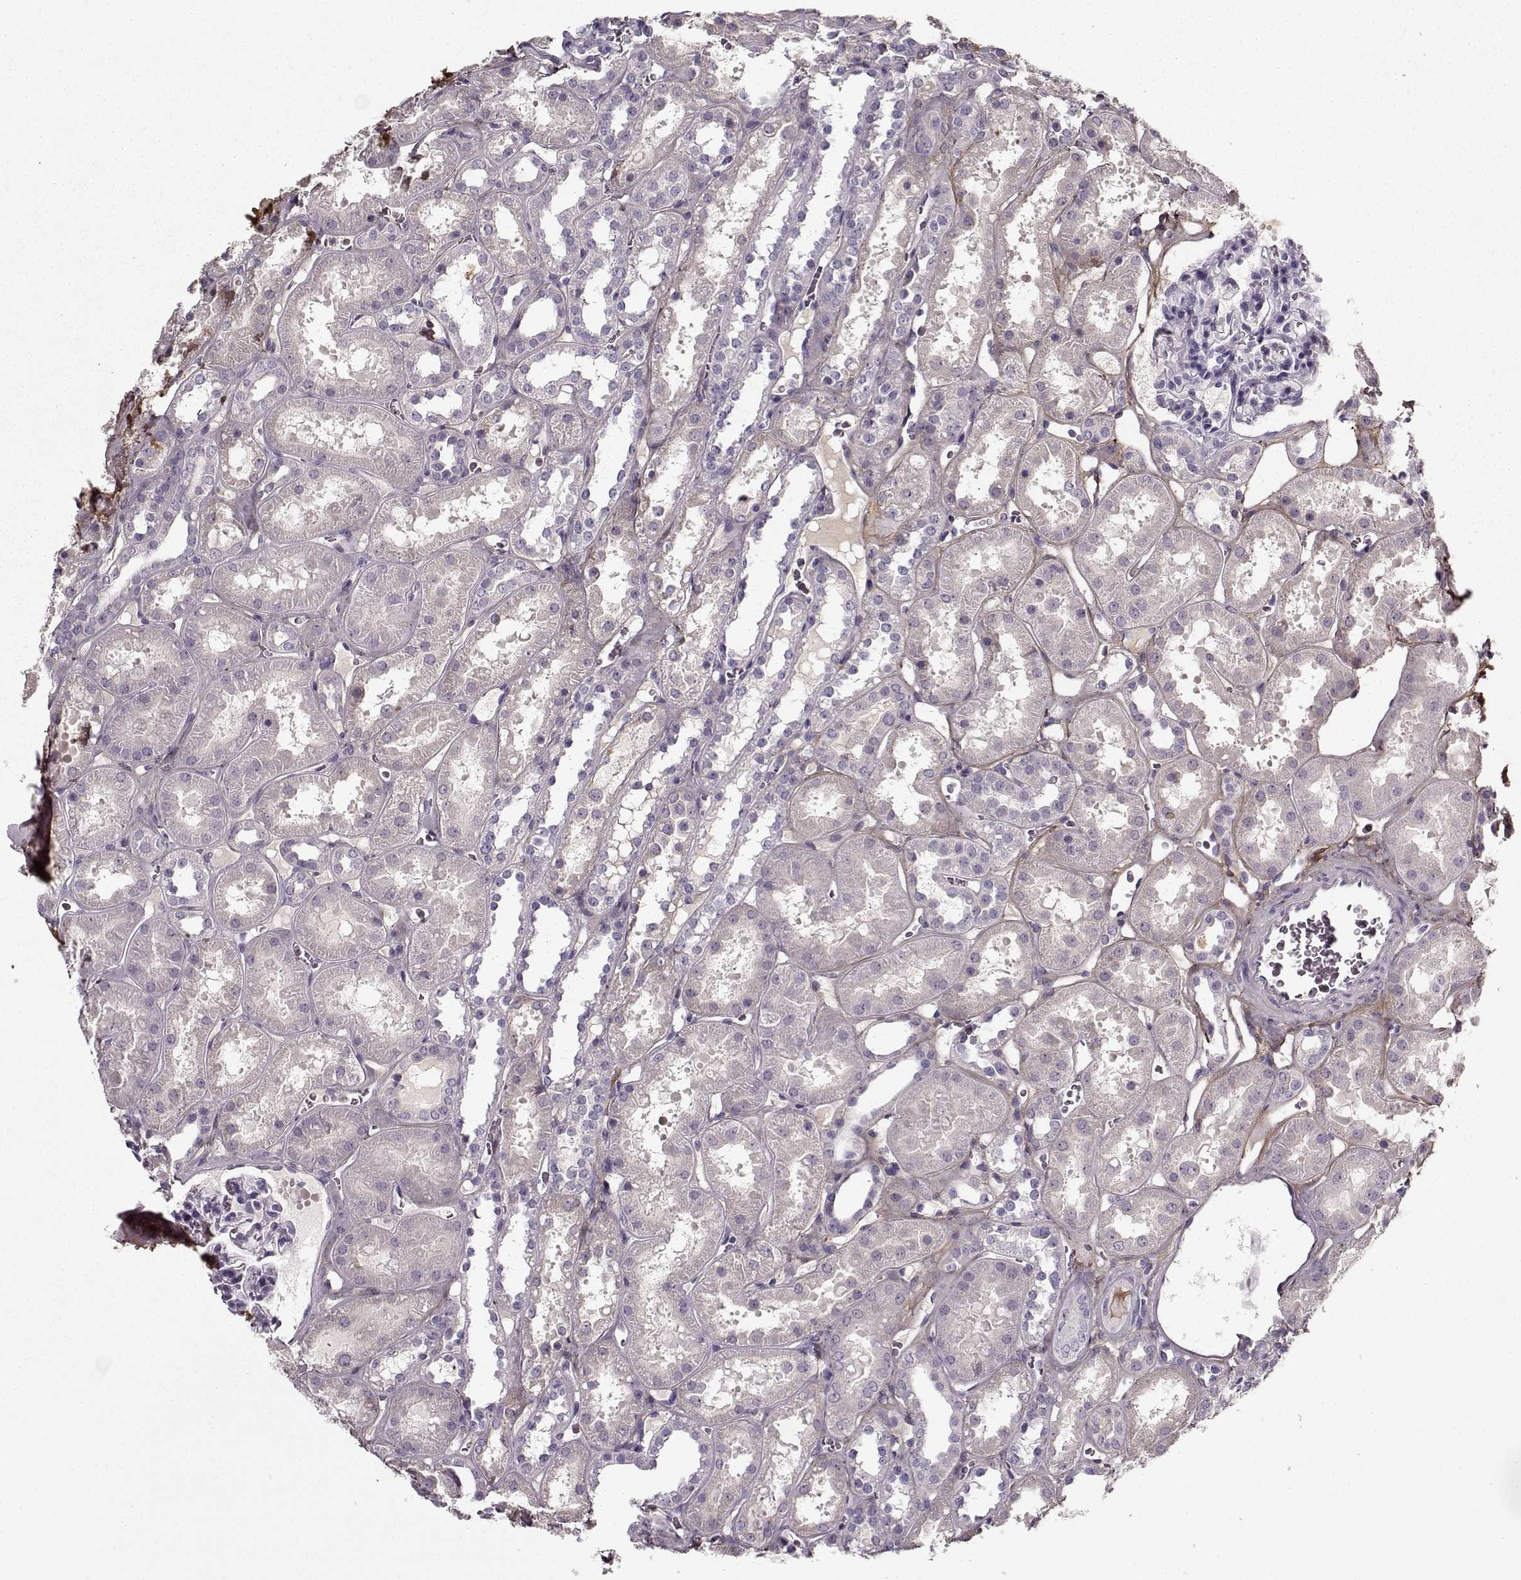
{"staining": {"intensity": "negative", "quantity": "none", "location": "none"}, "tissue": "kidney", "cell_type": "Cells in glomeruli", "image_type": "normal", "snomed": [{"axis": "morphology", "description": "Normal tissue, NOS"}, {"axis": "topography", "description": "Kidney"}], "caption": "IHC photomicrograph of unremarkable kidney: kidney stained with DAB (3,3'-diaminobenzidine) exhibits no significant protein staining in cells in glomeruli.", "gene": "LUM", "patient": {"sex": "female", "age": 41}}